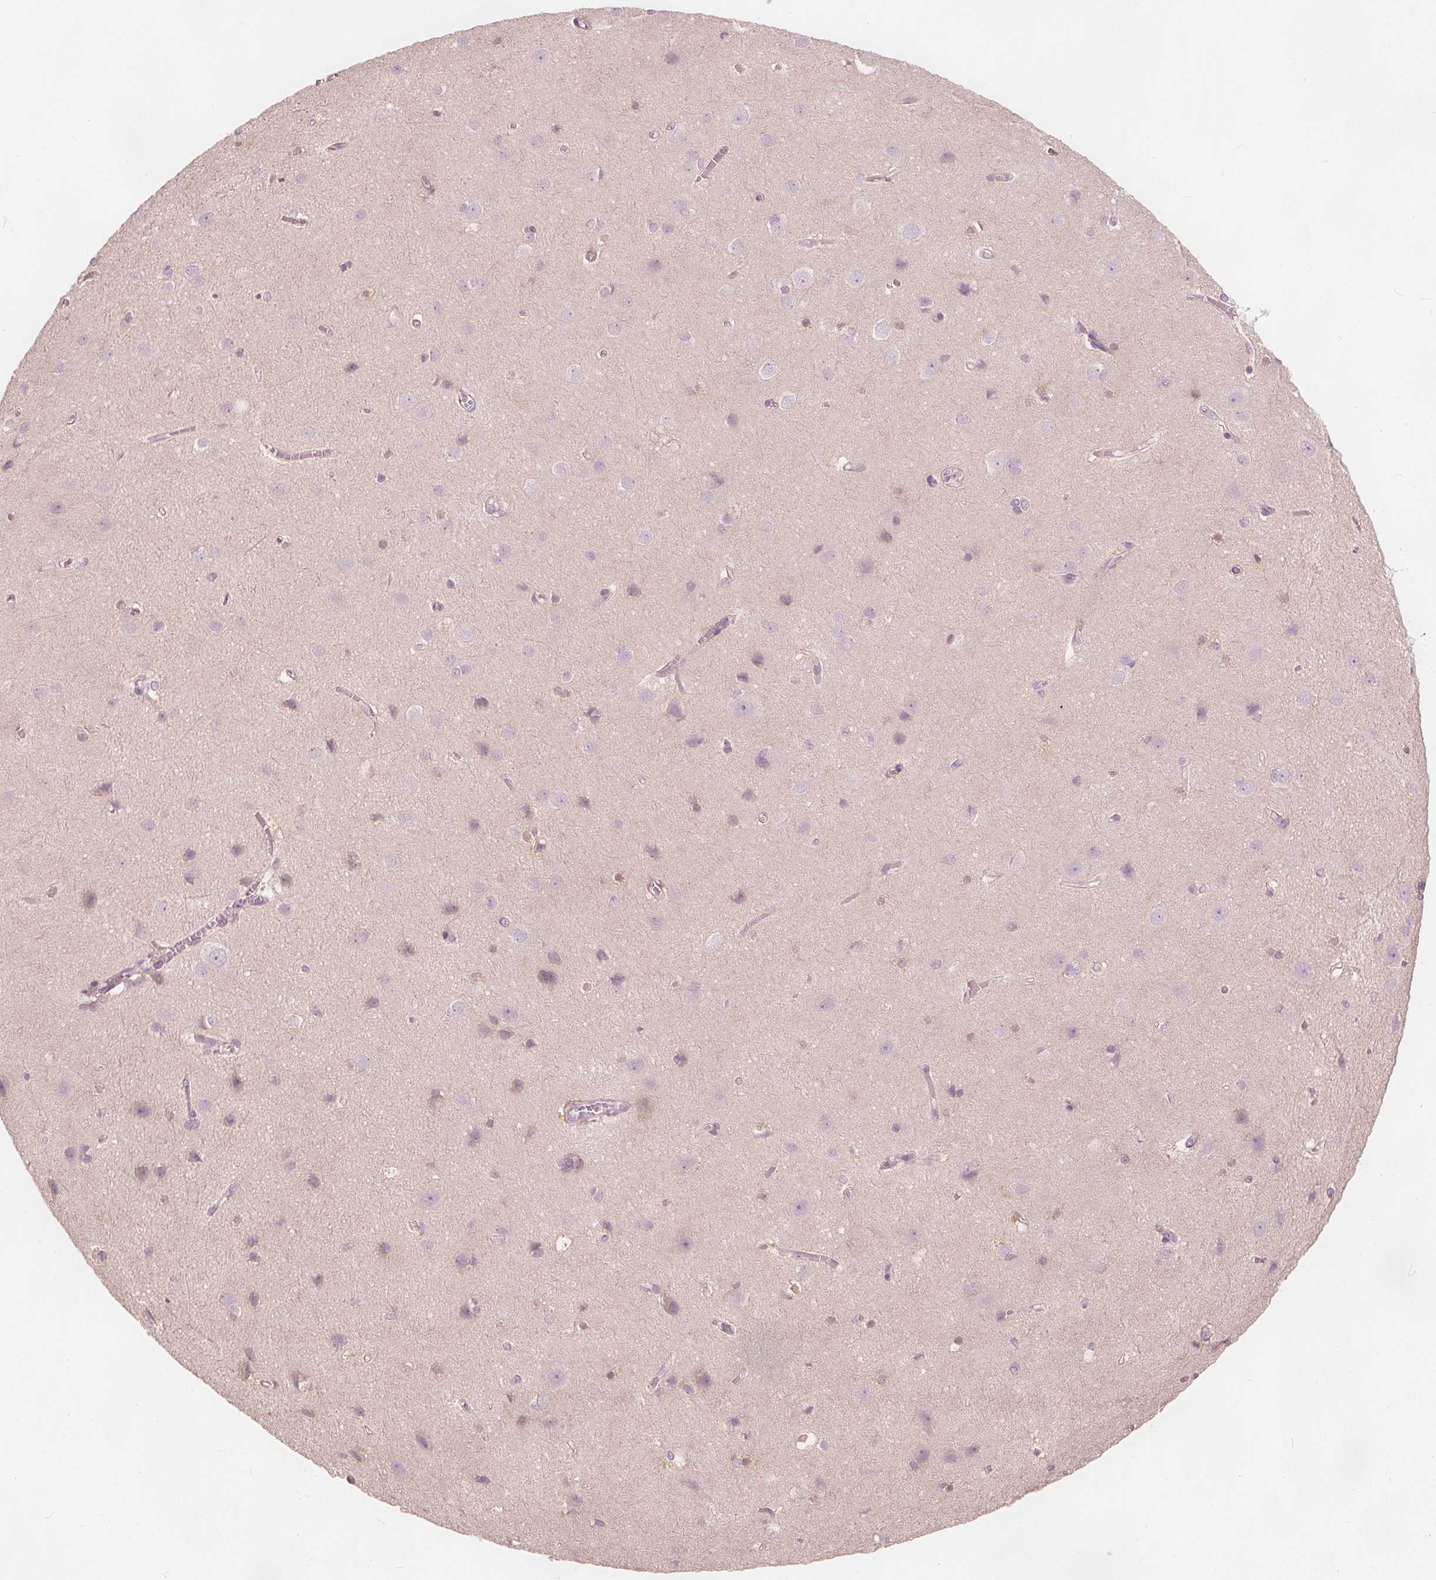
{"staining": {"intensity": "weak", "quantity": "<25%", "location": "cytoplasmic/membranous"}, "tissue": "cerebral cortex", "cell_type": "Endothelial cells", "image_type": "normal", "snomed": [{"axis": "morphology", "description": "Normal tissue, NOS"}, {"axis": "topography", "description": "Cerebral cortex"}], "caption": "The IHC histopathology image has no significant expression in endothelial cells of cerebral cortex.", "gene": "BRSK1", "patient": {"sex": "male", "age": 37}}